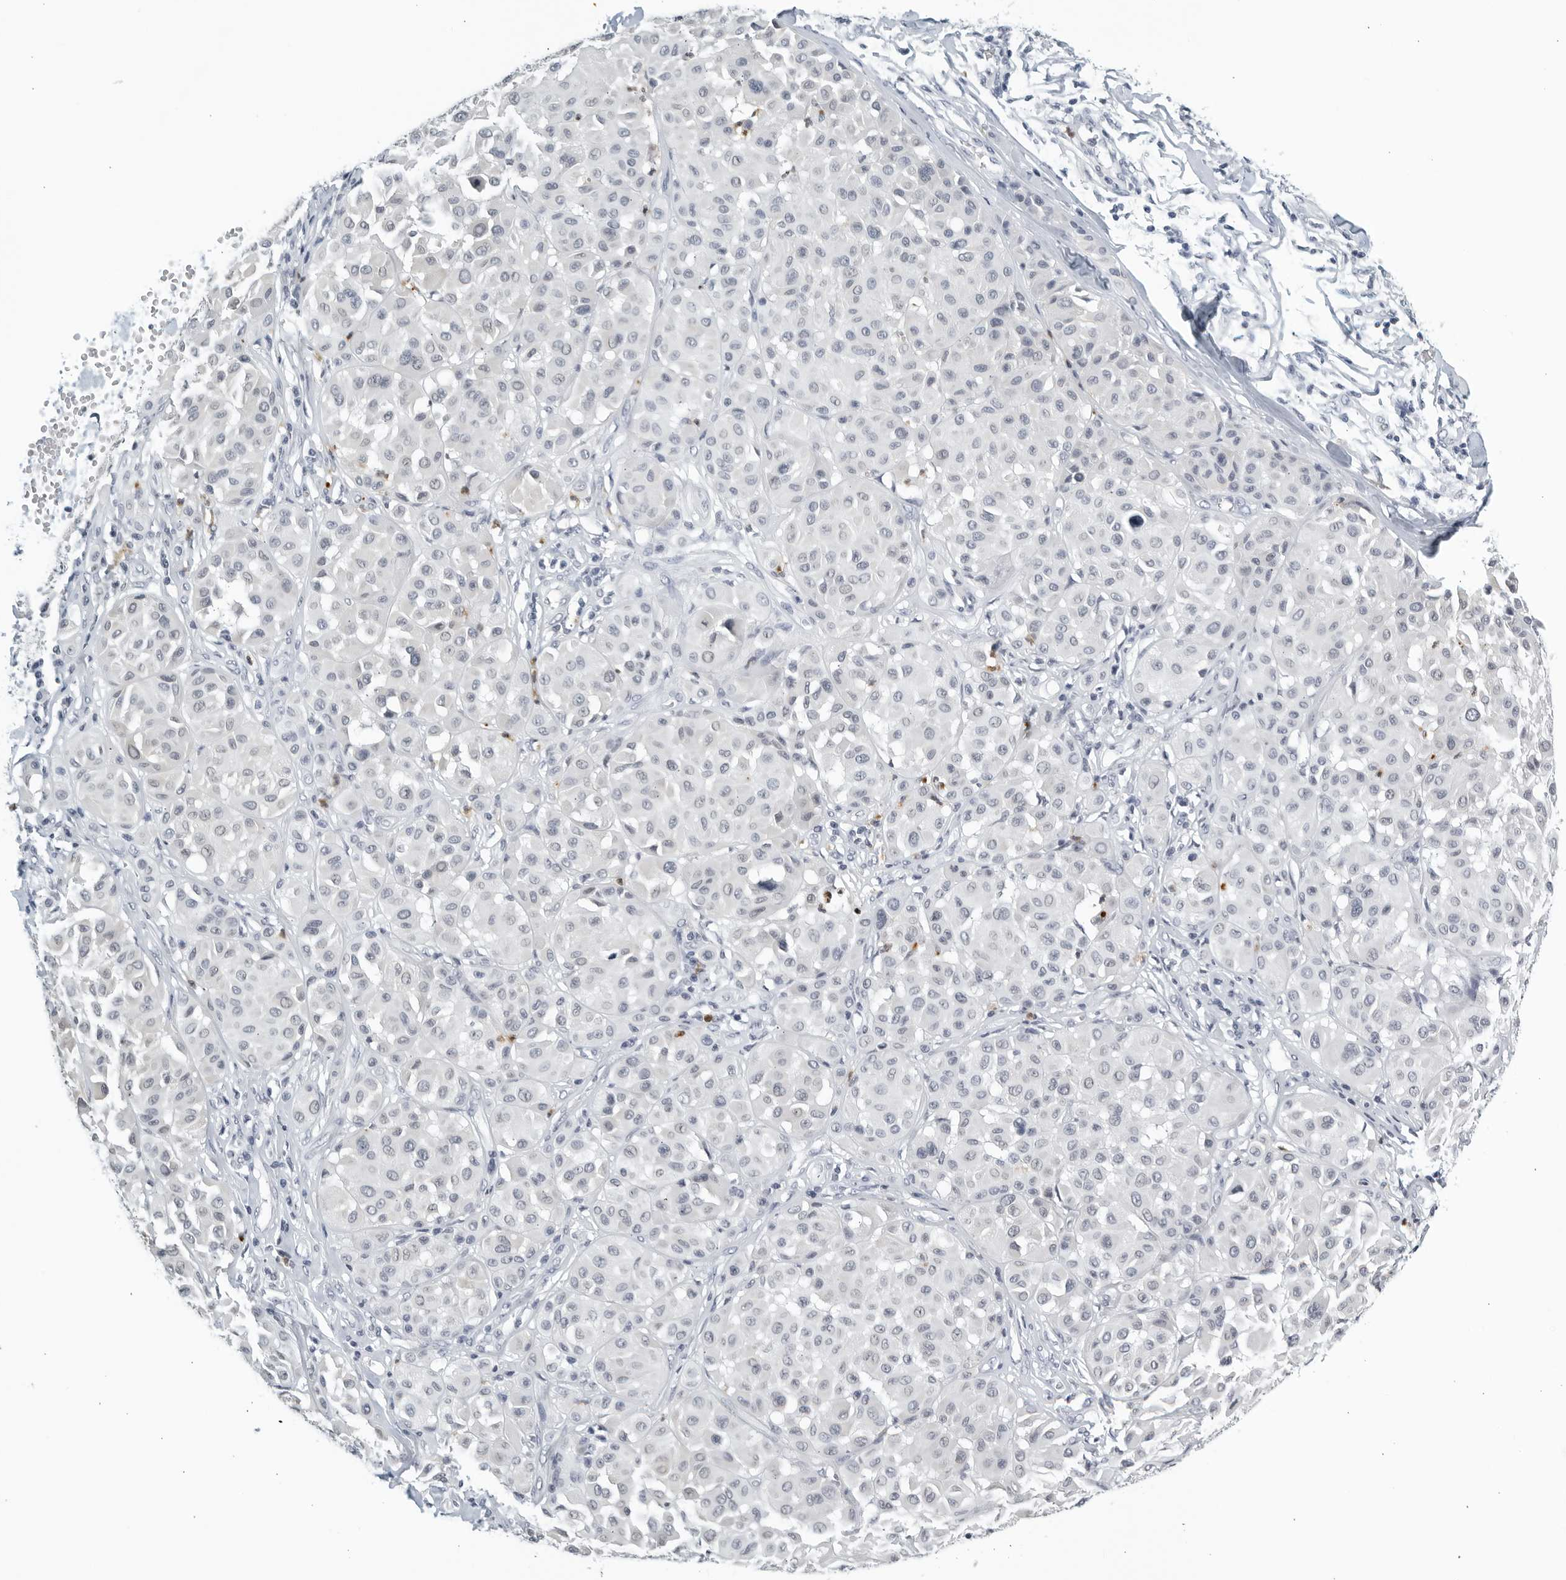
{"staining": {"intensity": "negative", "quantity": "none", "location": "none"}, "tissue": "melanoma", "cell_type": "Tumor cells", "image_type": "cancer", "snomed": [{"axis": "morphology", "description": "Malignant melanoma, Metastatic site"}, {"axis": "topography", "description": "Soft tissue"}], "caption": "Tumor cells show no significant protein expression in melanoma.", "gene": "KLK7", "patient": {"sex": "male", "age": 41}}